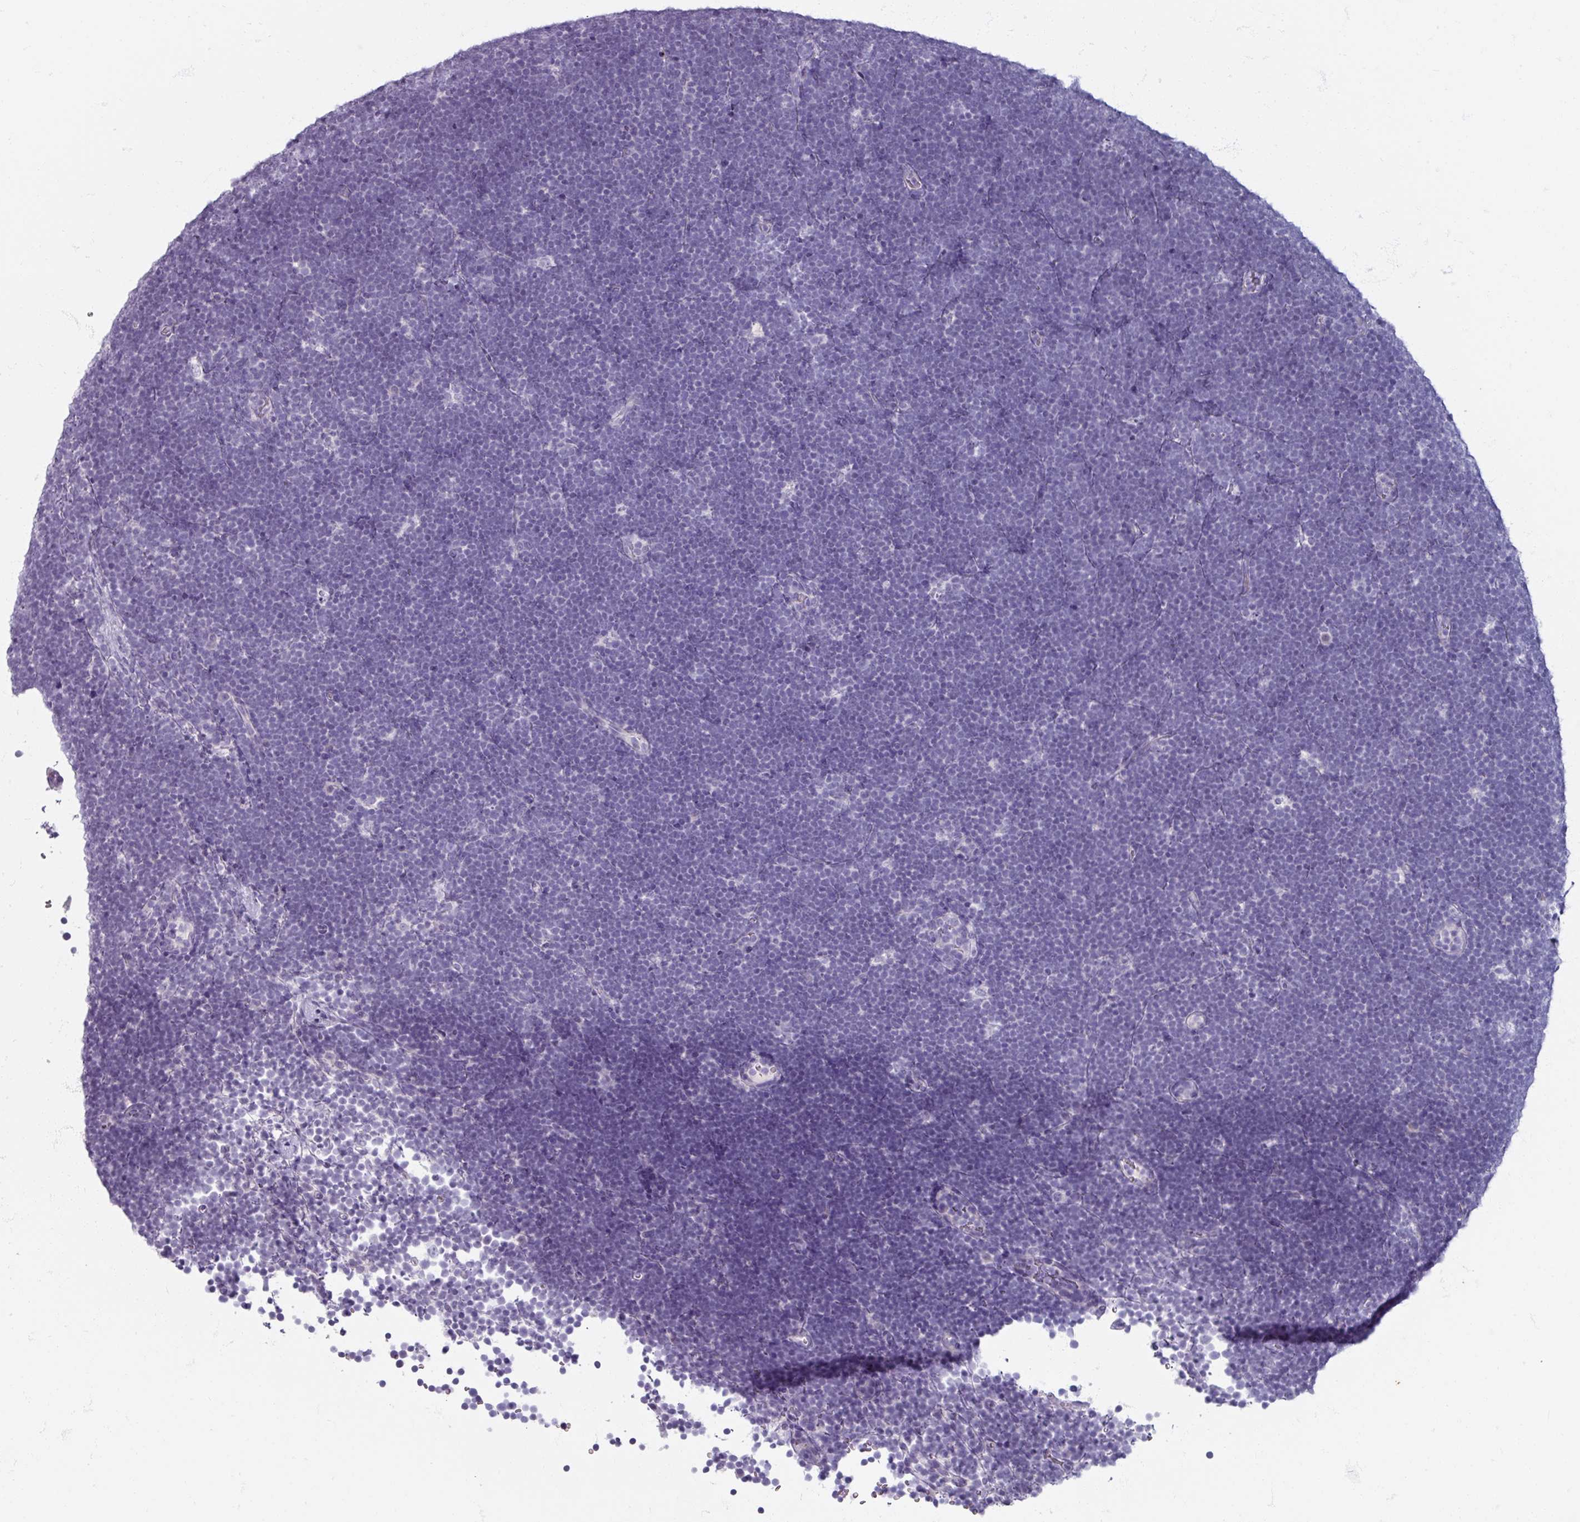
{"staining": {"intensity": "negative", "quantity": "none", "location": "none"}, "tissue": "lymphoma", "cell_type": "Tumor cells", "image_type": "cancer", "snomed": [{"axis": "morphology", "description": "Malignant lymphoma, non-Hodgkin's type, High grade"}, {"axis": "topography", "description": "Lymph node"}], "caption": "This is an IHC micrograph of lymphoma. There is no staining in tumor cells.", "gene": "TG", "patient": {"sex": "male", "age": 13}}